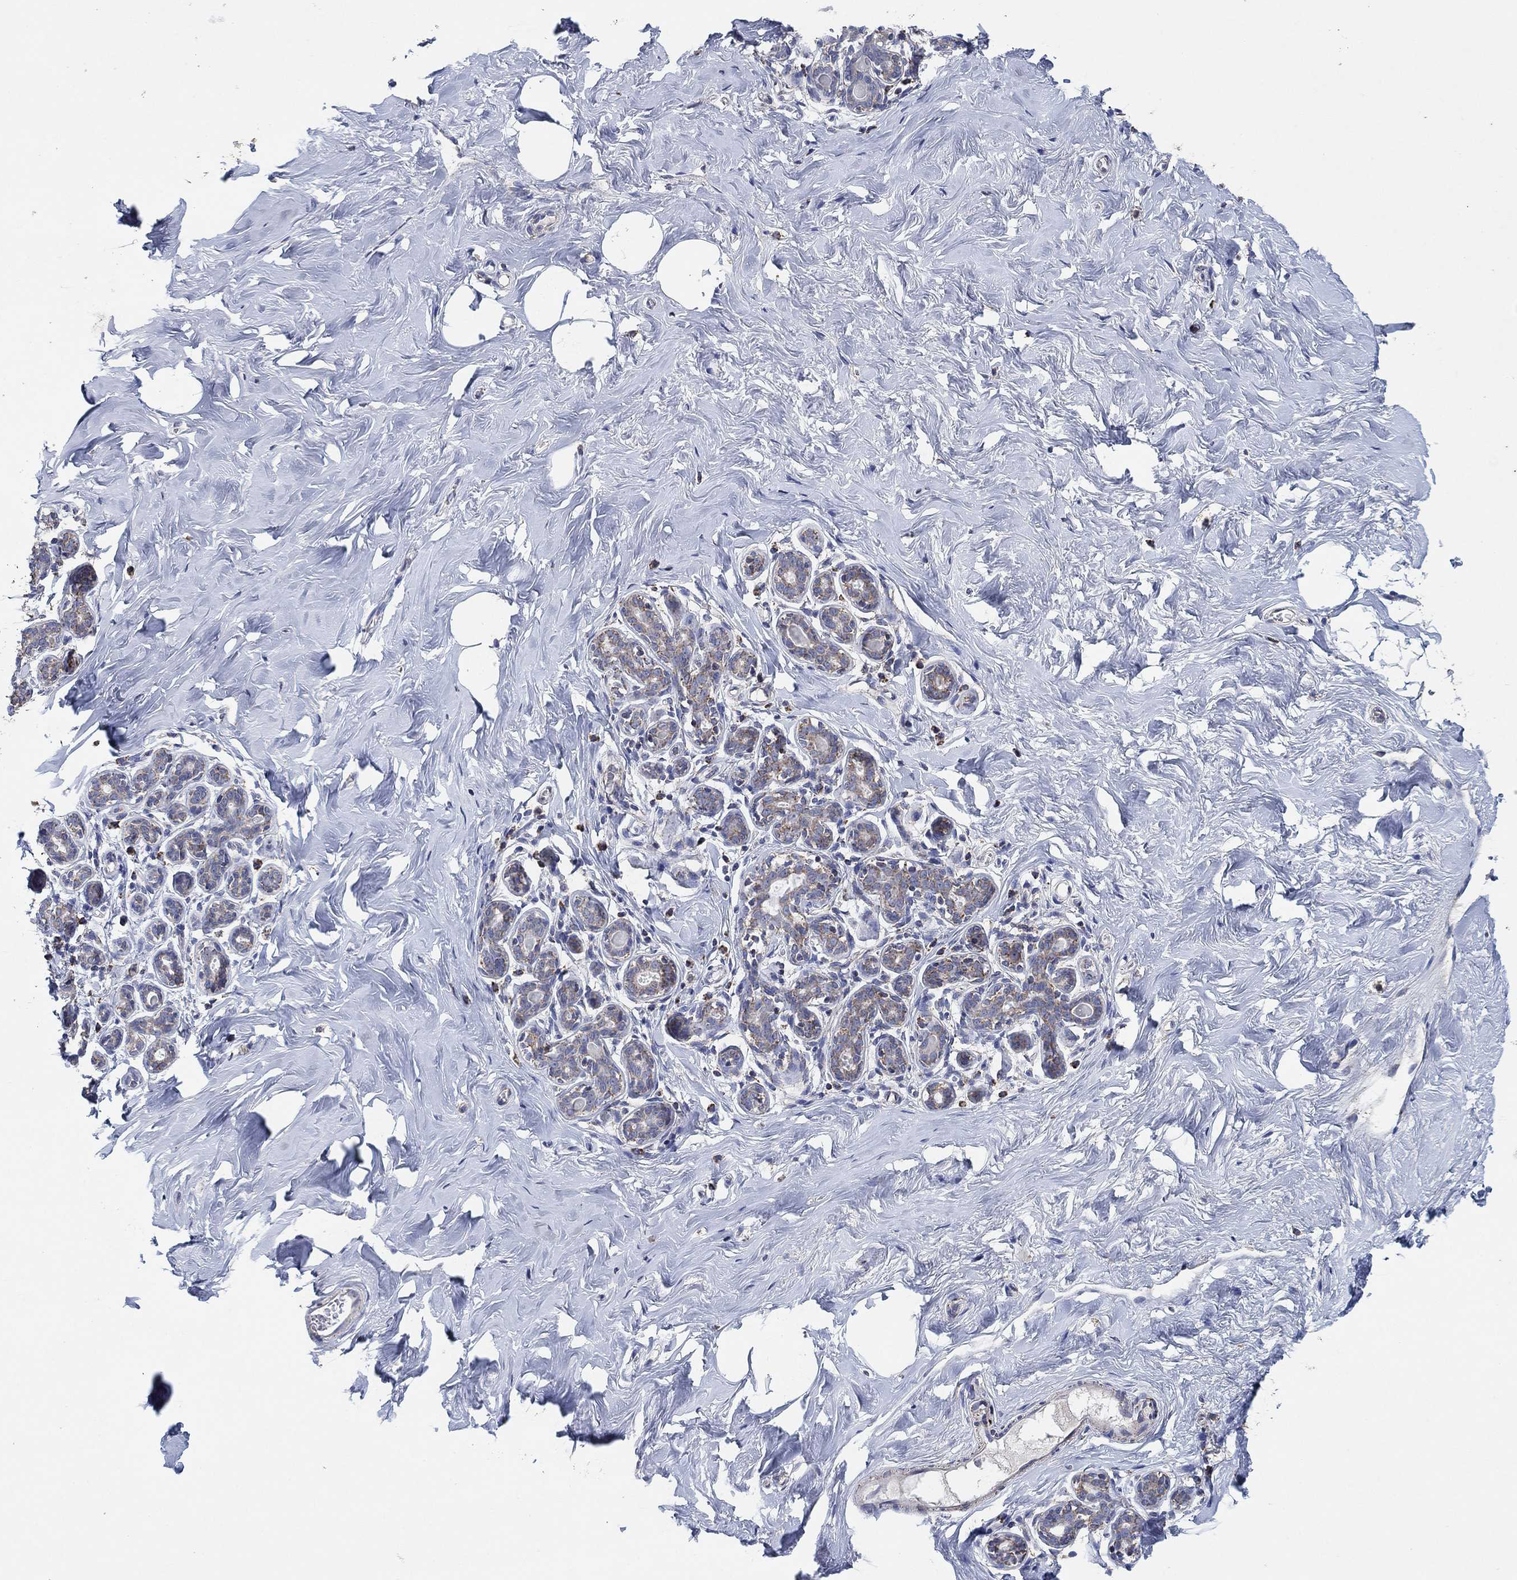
{"staining": {"intensity": "negative", "quantity": "none", "location": "none"}, "tissue": "breast", "cell_type": "Adipocytes", "image_type": "normal", "snomed": [{"axis": "morphology", "description": "Normal tissue, NOS"}, {"axis": "topography", "description": "Skin"}, {"axis": "topography", "description": "Breast"}], "caption": "A high-resolution histopathology image shows immunohistochemistry staining of normal breast, which exhibits no significant staining in adipocytes. Brightfield microscopy of immunohistochemistry (IHC) stained with DAB (brown) and hematoxylin (blue), captured at high magnification.", "gene": "C9orf85", "patient": {"sex": "female", "age": 43}}